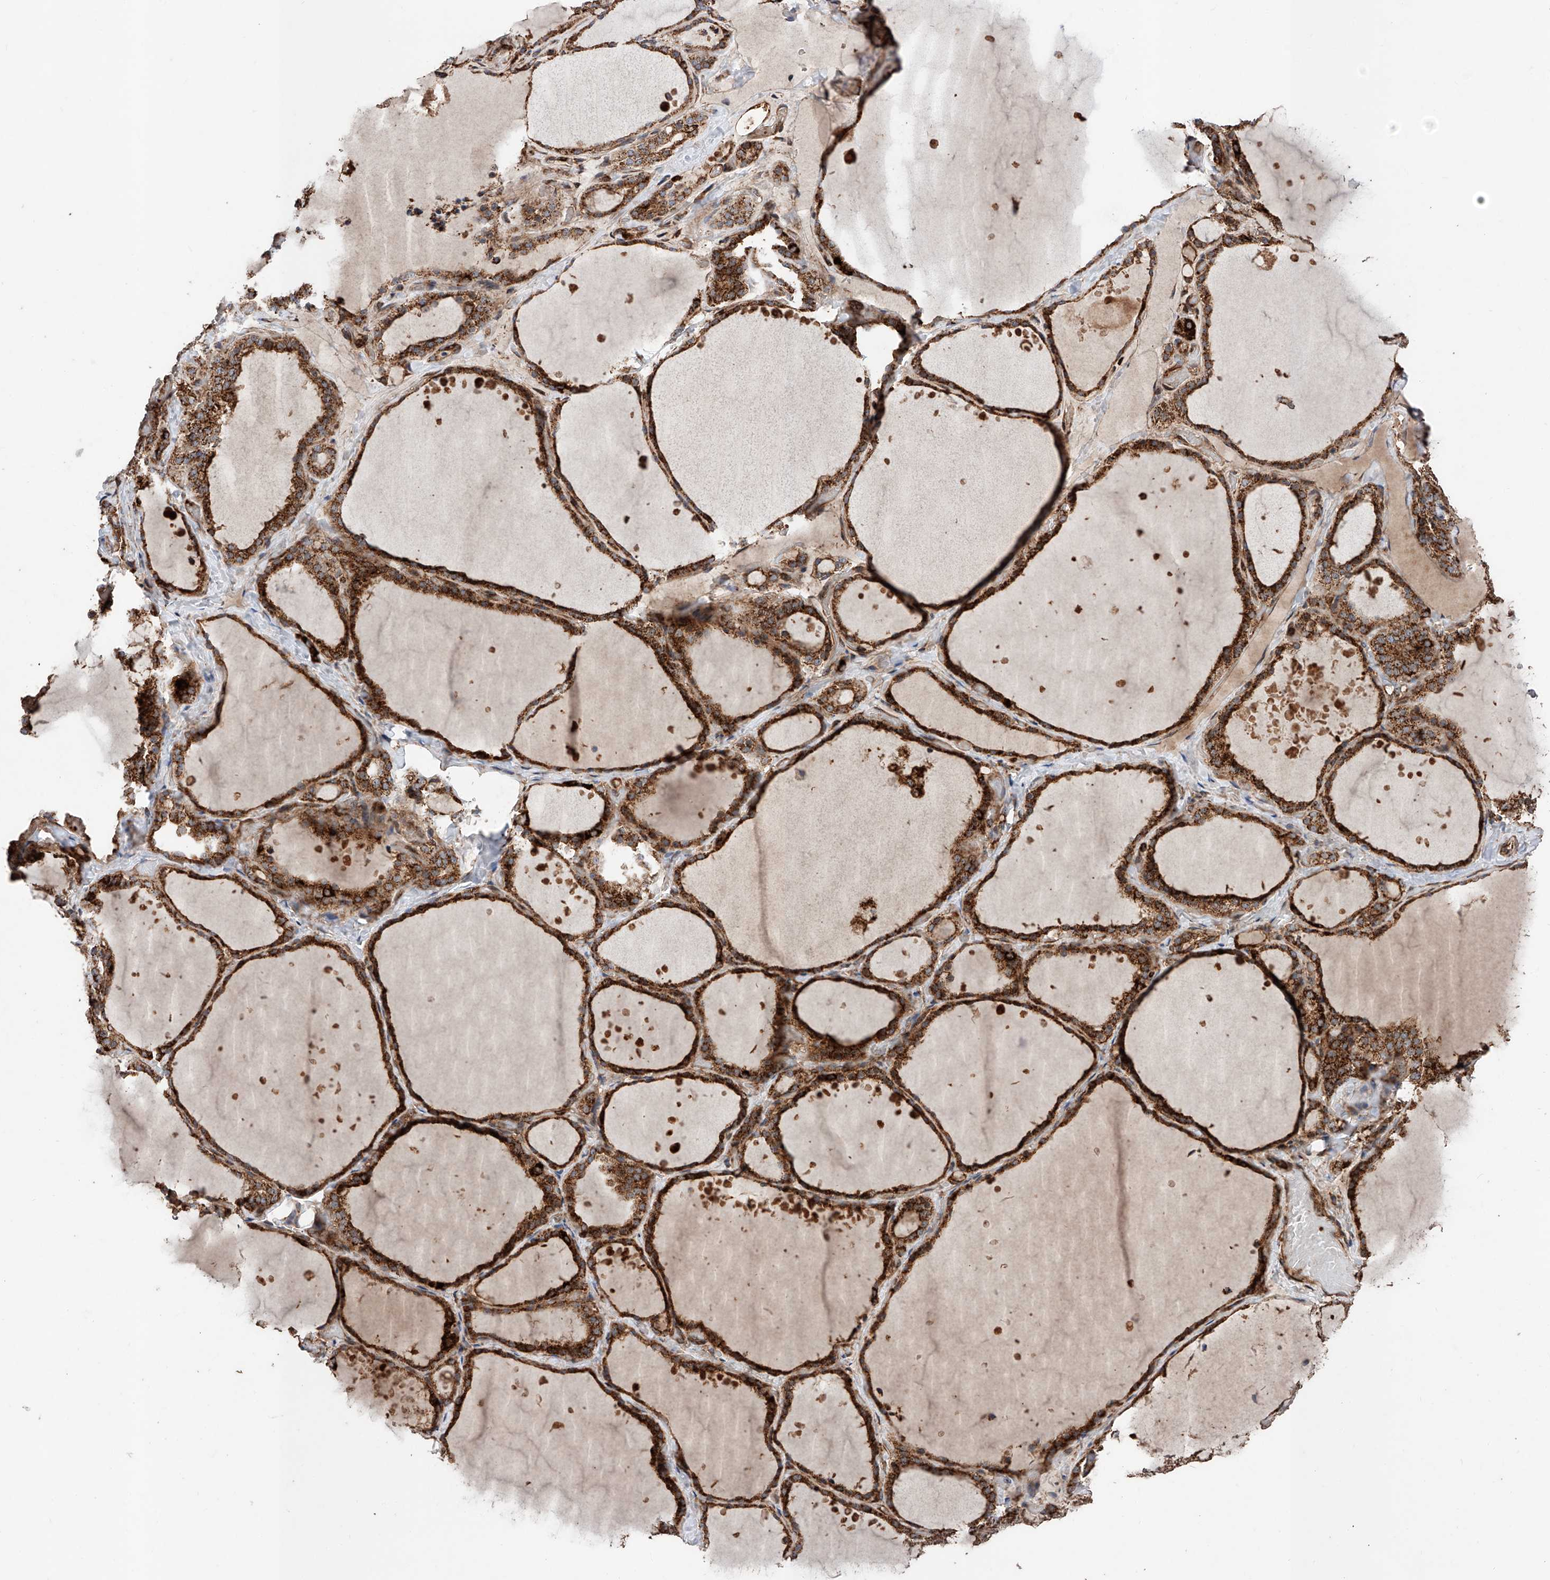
{"staining": {"intensity": "strong", "quantity": ">75%", "location": "cytoplasmic/membranous"}, "tissue": "thyroid gland", "cell_type": "Glandular cells", "image_type": "normal", "snomed": [{"axis": "morphology", "description": "Normal tissue, NOS"}, {"axis": "topography", "description": "Thyroid gland"}], "caption": "Human thyroid gland stained for a protein (brown) exhibits strong cytoplasmic/membranous positive expression in about >75% of glandular cells.", "gene": "PISD", "patient": {"sex": "female", "age": 44}}